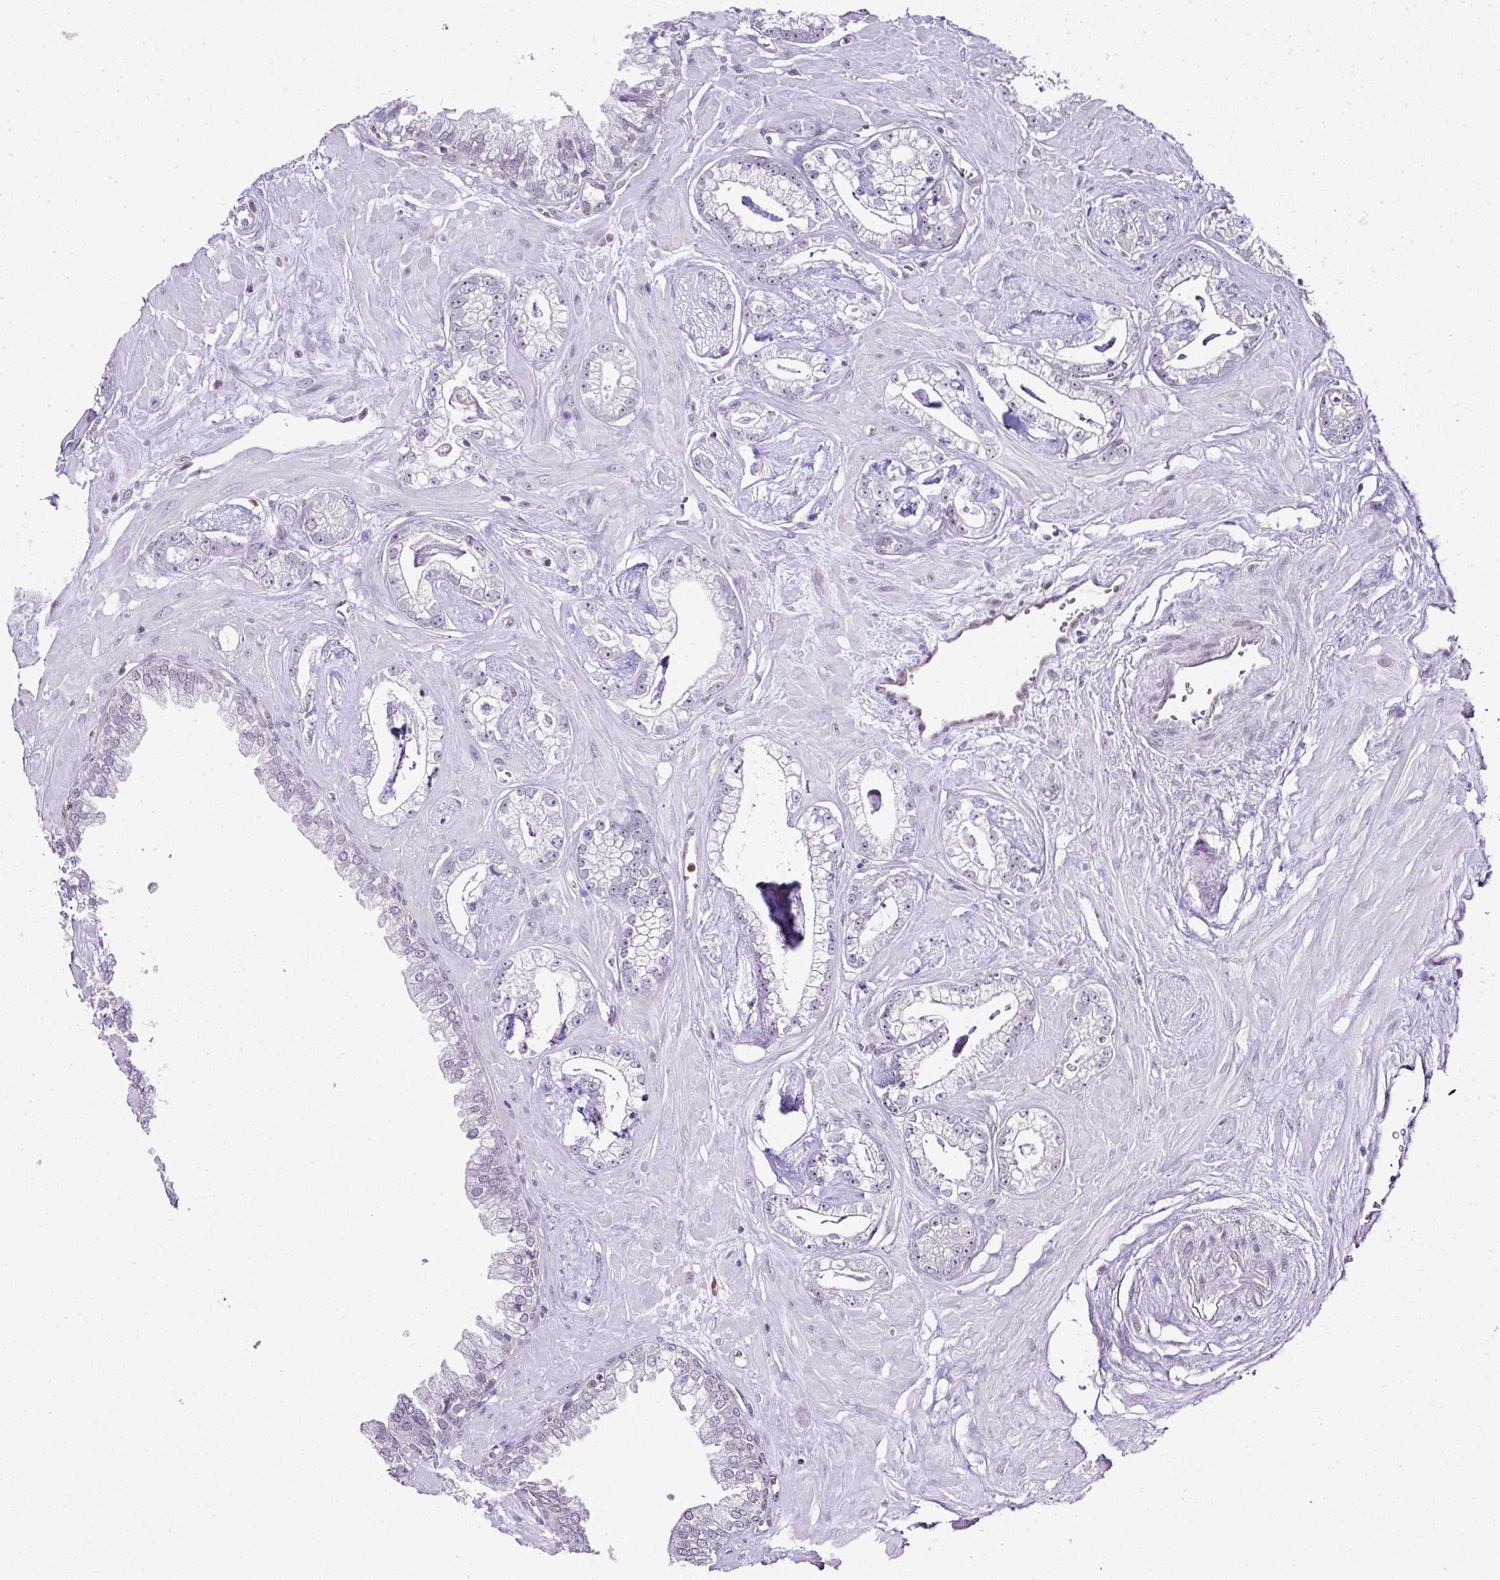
{"staining": {"intensity": "negative", "quantity": "none", "location": "none"}, "tissue": "prostate cancer", "cell_type": "Tumor cells", "image_type": "cancer", "snomed": [{"axis": "morphology", "description": "Adenocarcinoma, Low grade"}, {"axis": "topography", "description": "Prostate"}], "caption": "High magnification brightfield microscopy of prostate cancer stained with DAB (3,3'-diaminobenzidine) (brown) and counterstained with hematoxylin (blue): tumor cells show no significant staining. (Immunohistochemistry, brightfield microscopy, high magnification).", "gene": "FAM32A", "patient": {"sex": "male", "age": 60}}